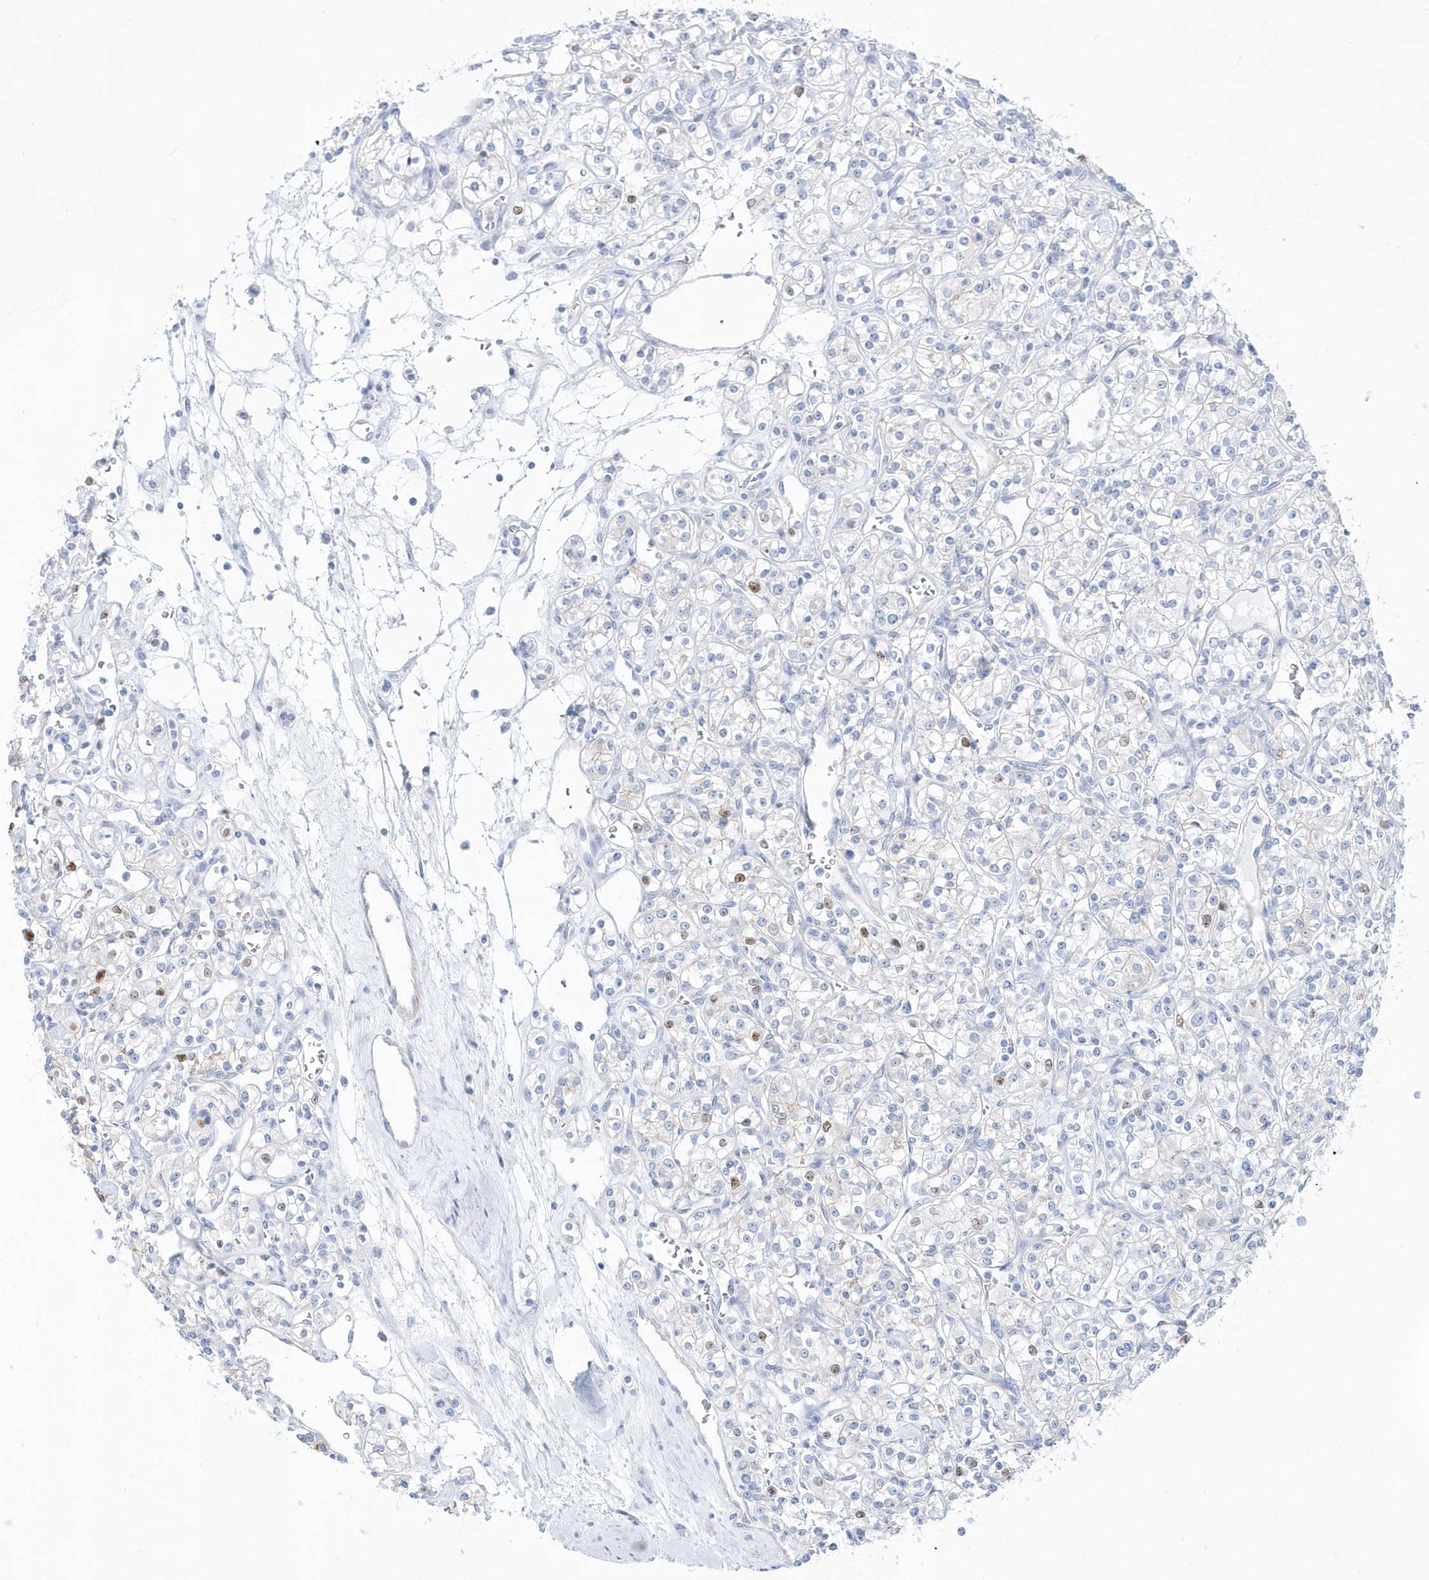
{"staining": {"intensity": "moderate", "quantity": "<25%", "location": "nuclear"}, "tissue": "renal cancer", "cell_type": "Tumor cells", "image_type": "cancer", "snomed": [{"axis": "morphology", "description": "Adenocarcinoma, NOS"}, {"axis": "topography", "description": "Kidney"}], "caption": "This photomicrograph reveals immunohistochemistry staining of renal cancer (adenocarcinoma), with low moderate nuclear positivity in about <25% of tumor cells.", "gene": "TMCO6", "patient": {"sex": "male", "age": 77}}